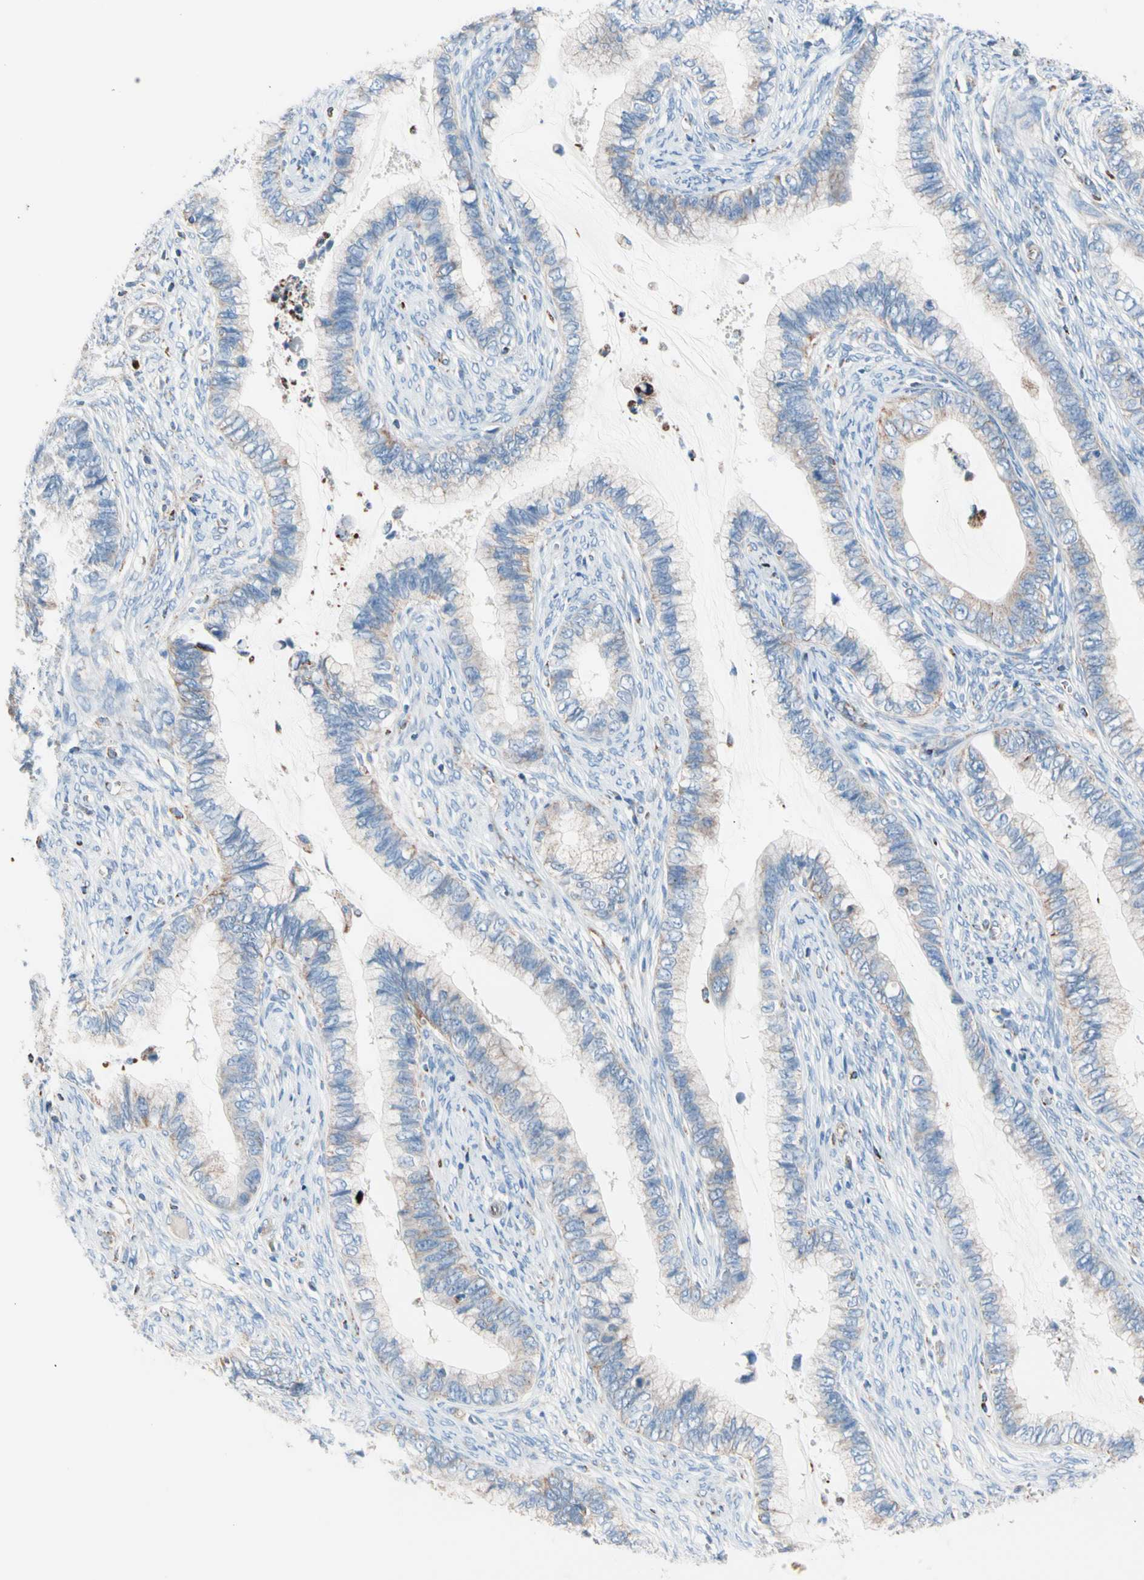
{"staining": {"intensity": "moderate", "quantity": "<25%", "location": "cytoplasmic/membranous"}, "tissue": "cervical cancer", "cell_type": "Tumor cells", "image_type": "cancer", "snomed": [{"axis": "morphology", "description": "Adenocarcinoma, NOS"}, {"axis": "topography", "description": "Cervix"}], "caption": "DAB immunohistochemical staining of adenocarcinoma (cervical) shows moderate cytoplasmic/membranous protein expression in about <25% of tumor cells. (DAB (3,3'-diaminobenzidine) IHC with brightfield microscopy, high magnification).", "gene": "HK1", "patient": {"sex": "female", "age": 44}}